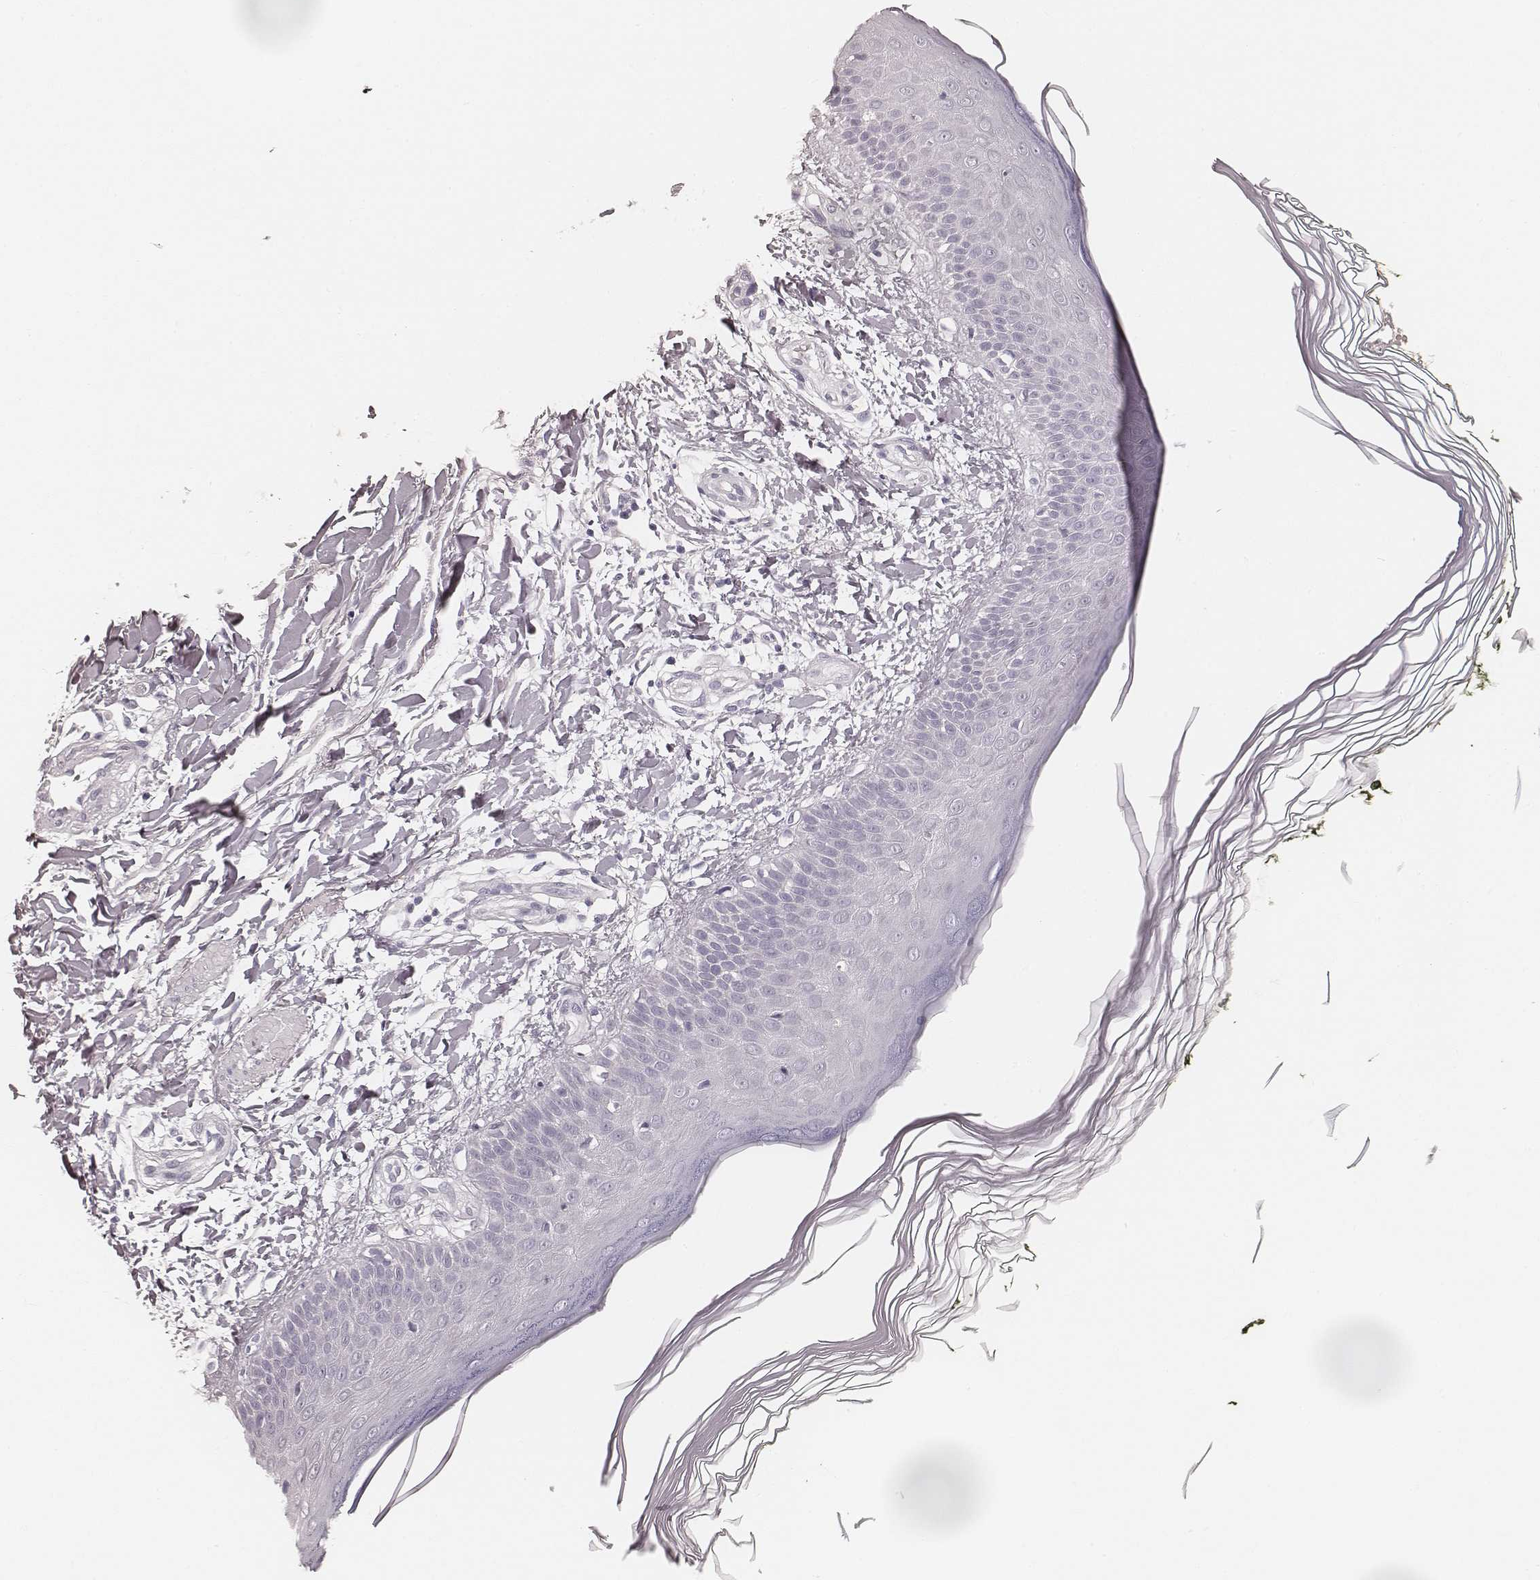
{"staining": {"intensity": "negative", "quantity": "none", "location": "none"}, "tissue": "skin", "cell_type": "Fibroblasts", "image_type": "normal", "snomed": [{"axis": "morphology", "description": "Normal tissue, NOS"}, {"axis": "topography", "description": "Skin"}], "caption": "Immunohistochemistry of normal human skin shows no positivity in fibroblasts.", "gene": "HNF4G", "patient": {"sex": "female", "age": 62}}